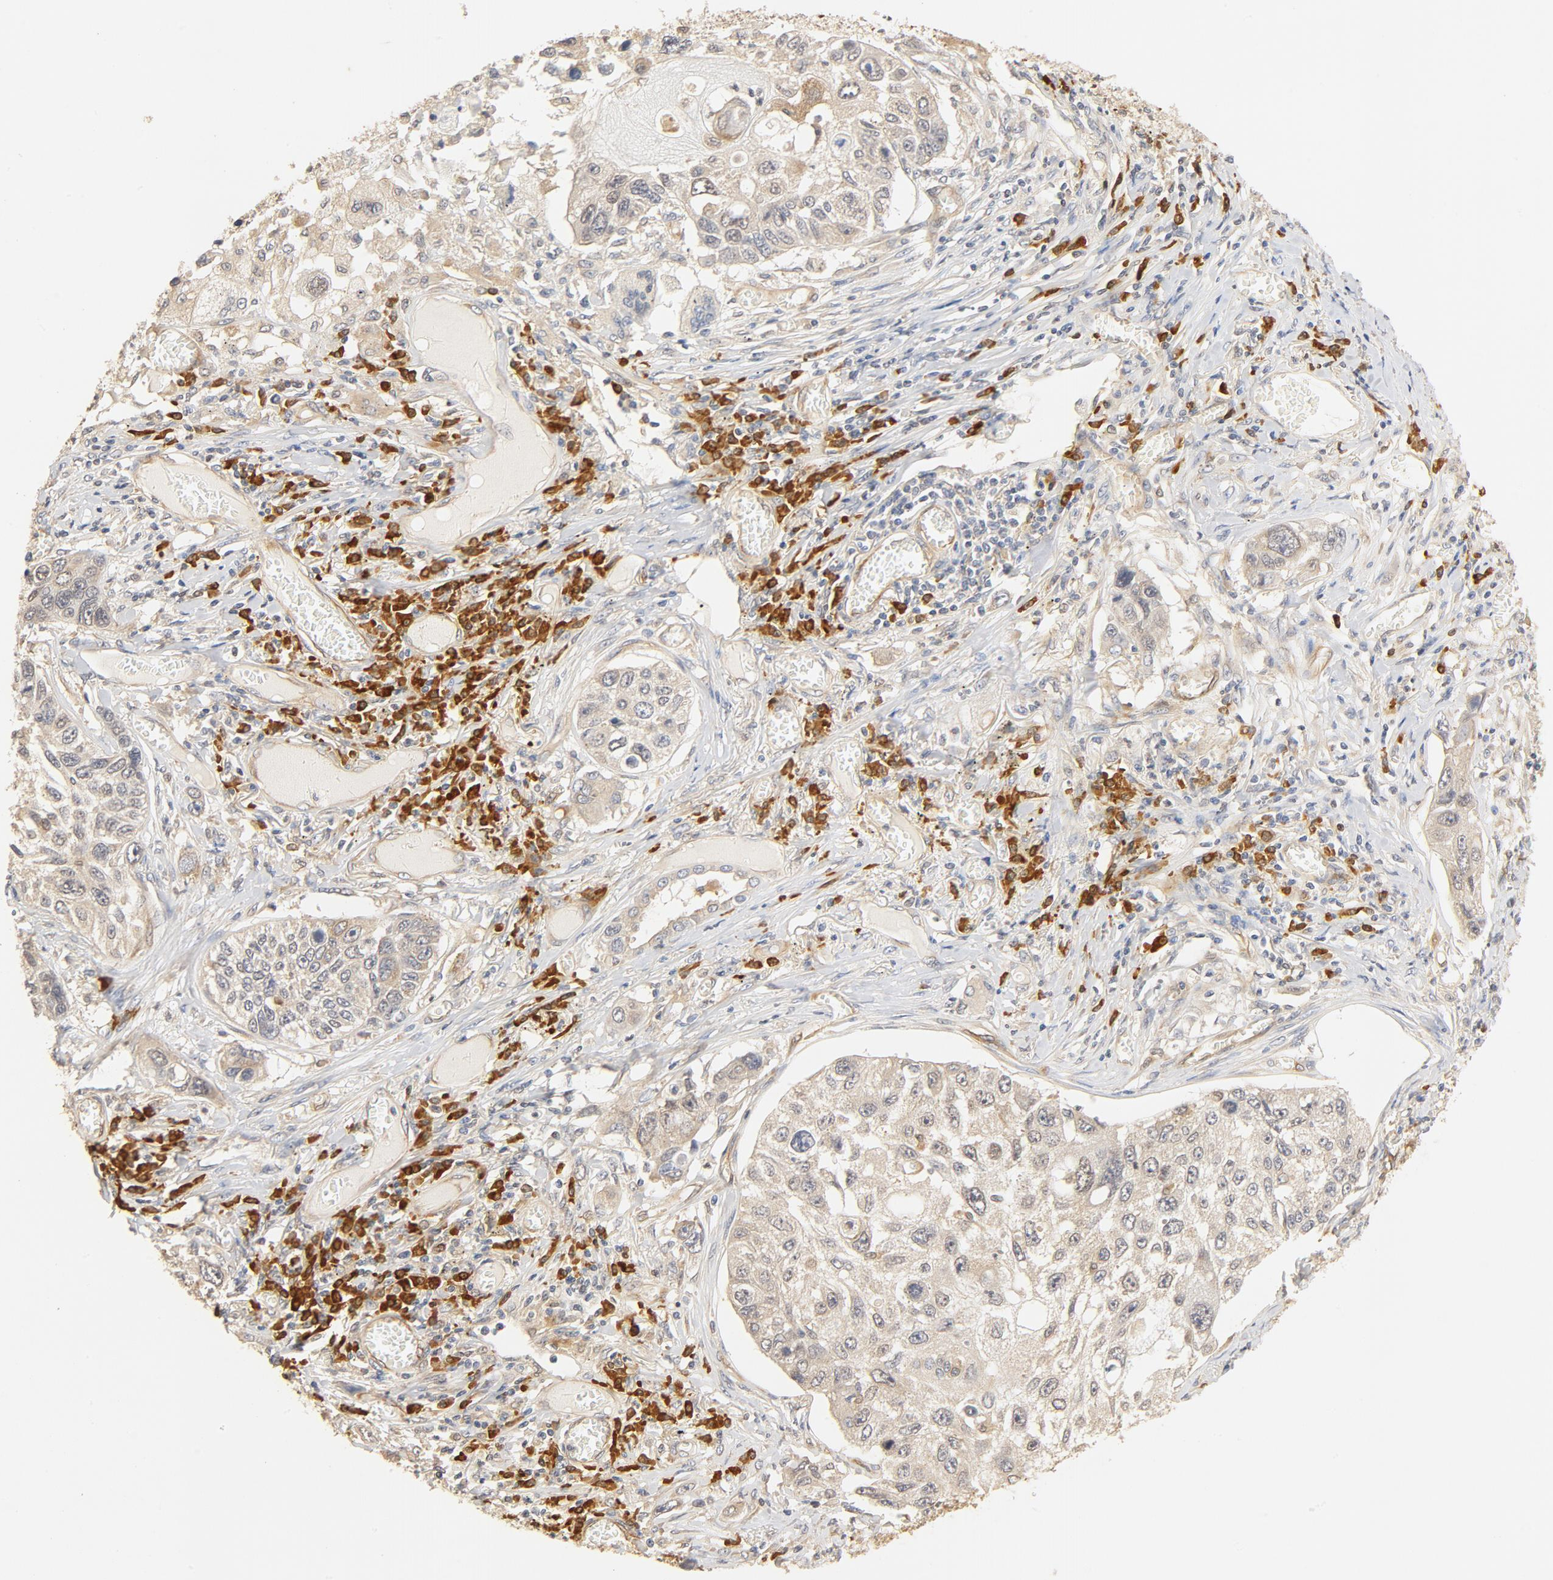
{"staining": {"intensity": "weak", "quantity": ">75%", "location": "cytoplasmic/membranous"}, "tissue": "lung cancer", "cell_type": "Tumor cells", "image_type": "cancer", "snomed": [{"axis": "morphology", "description": "Squamous cell carcinoma, NOS"}, {"axis": "topography", "description": "Lung"}], "caption": "Immunohistochemistry (DAB (3,3'-diaminobenzidine)) staining of lung cancer exhibits weak cytoplasmic/membranous protein staining in about >75% of tumor cells. (IHC, brightfield microscopy, high magnification).", "gene": "UBE2J1", "patient": {"sex": "male", "age": 71}}